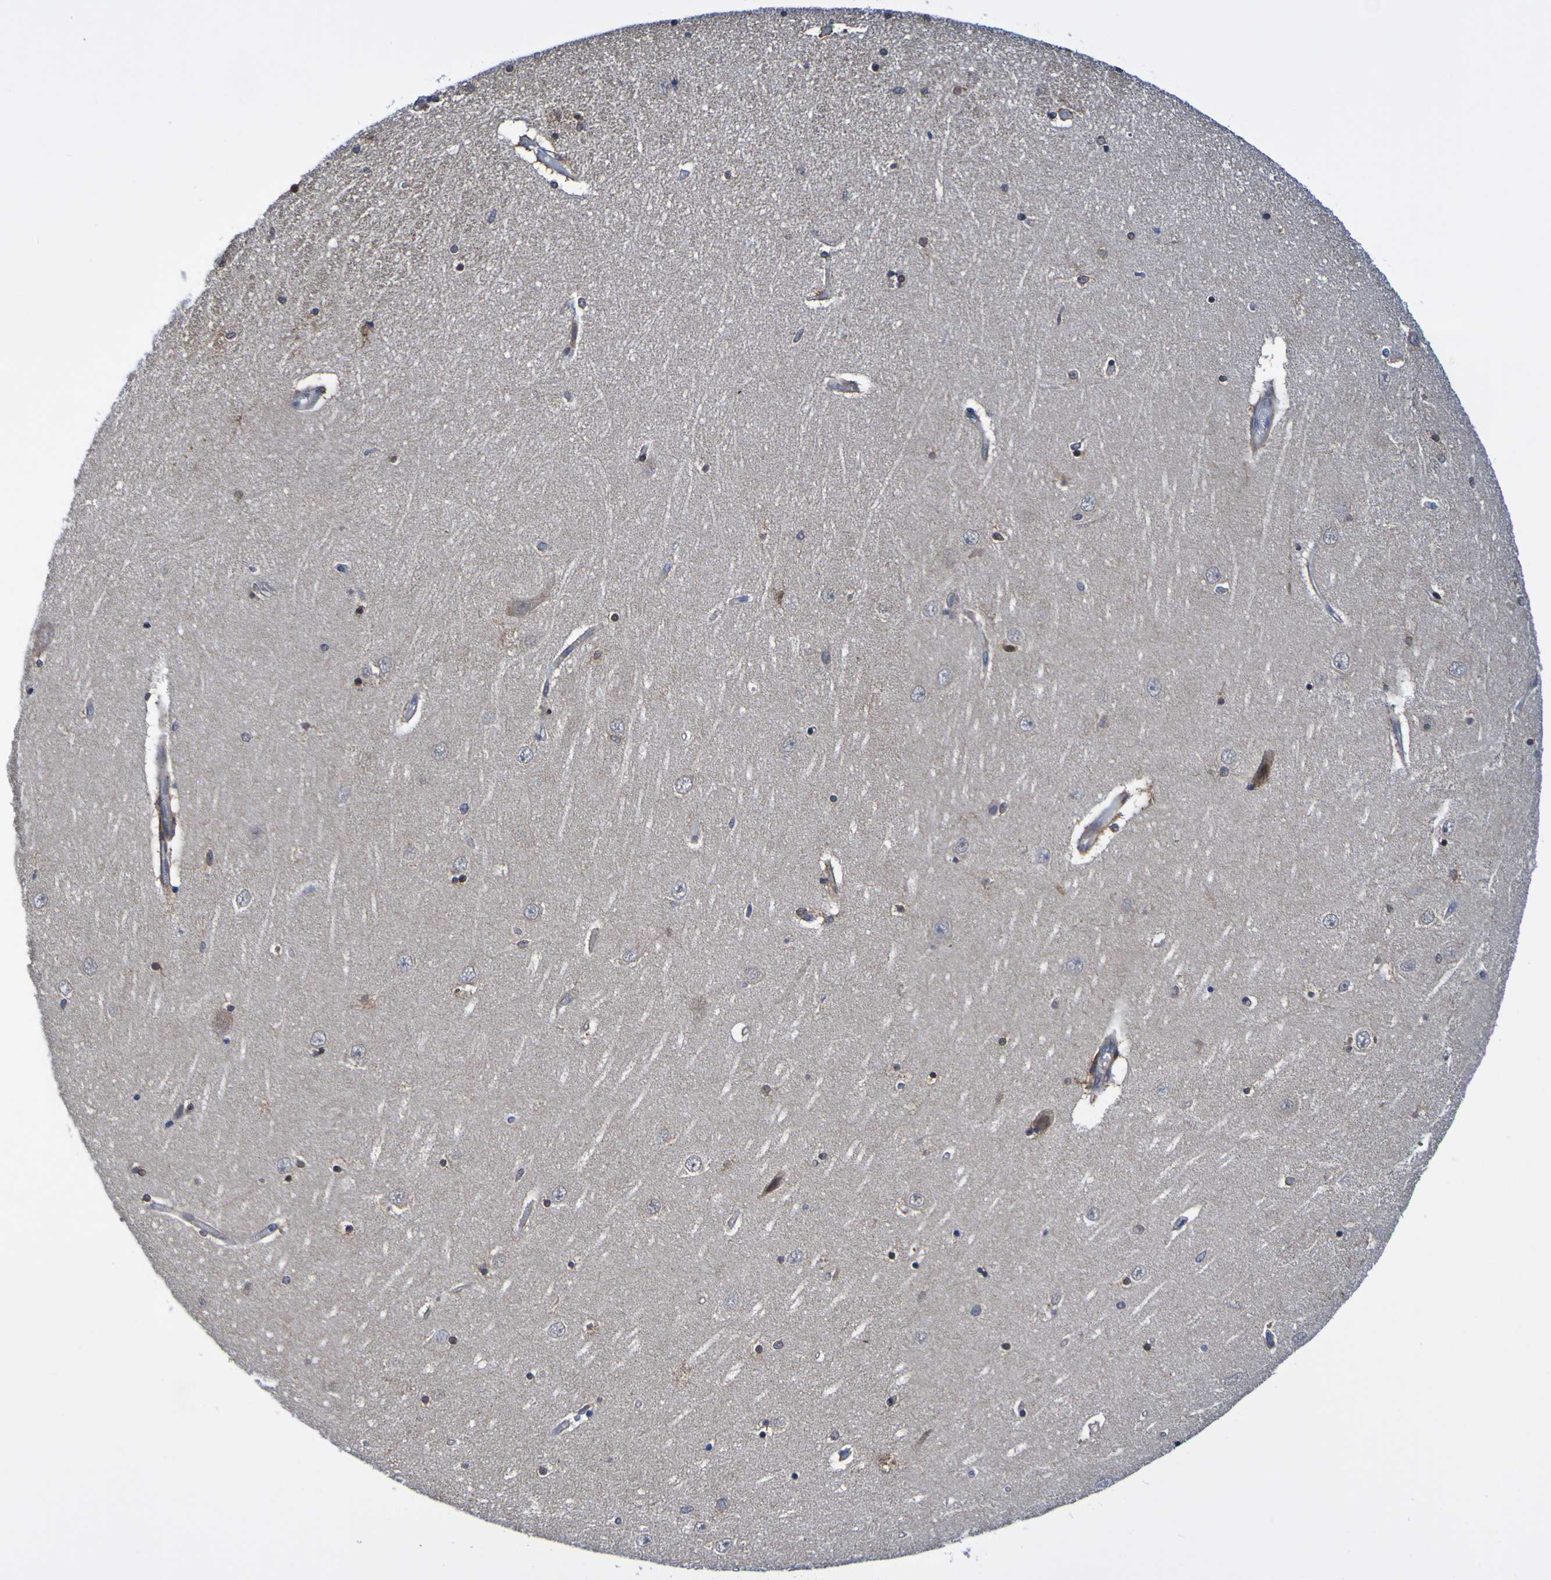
{"staining": {"intensity": "negative", "quantity": "none", "location": "none"}, "tissue": "hippocampus", "cell_type": "Glial cells", "image_type": "normal", "snomed": [{"axis": "morphology", "description": "Normal tissue, NOS"}, {"axis": "topography", "description": "Hippocampus"}], "caption": "A high-resolution photomicrograph shows immunohistochemistry (IHC) staining of normal hippocampus, which exhibits no significant expression in glial cells. (DAB (3,3'-diaminobenzidine) IHC, high magnification).", "gene": "ATIC", "patient": {"sex": "female", "age": 54}}